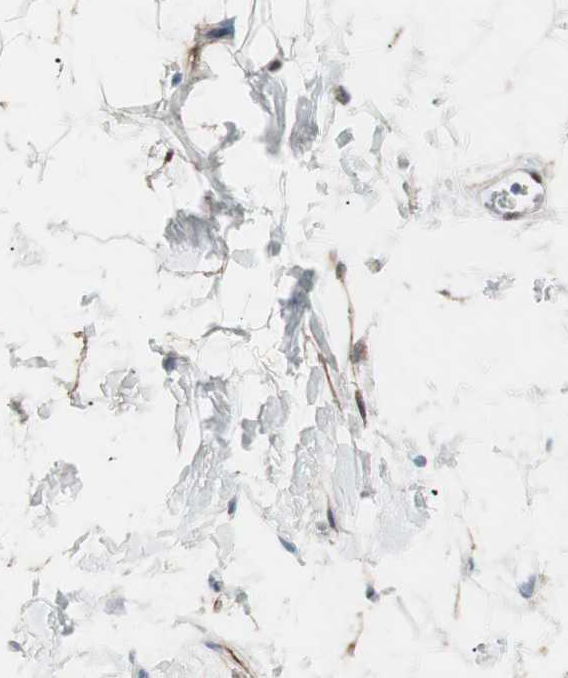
{"staining": {"intensity": "weak", "quantity": "25%-75%", "location": "cytoplasmic/membranous"}, "tissue": "adipose tissue", "cell_type": "Adipocytes", "image_type": "normal", "snomed": [{"axis": "morphology", "description": "Normal tissue, NOS"}, {"axis": "topography", "description": "Soft tissue"}], "caption": "Unremarkable adipose tissue reveals weak cytoplasmic/membranous staining in about 25%-75% of adipocytes (DAB IHC, brown staining for protein, blue staining for nuclei)..", "gene": "FOSL1", "patient": {"sex": "male", "age": 72}}